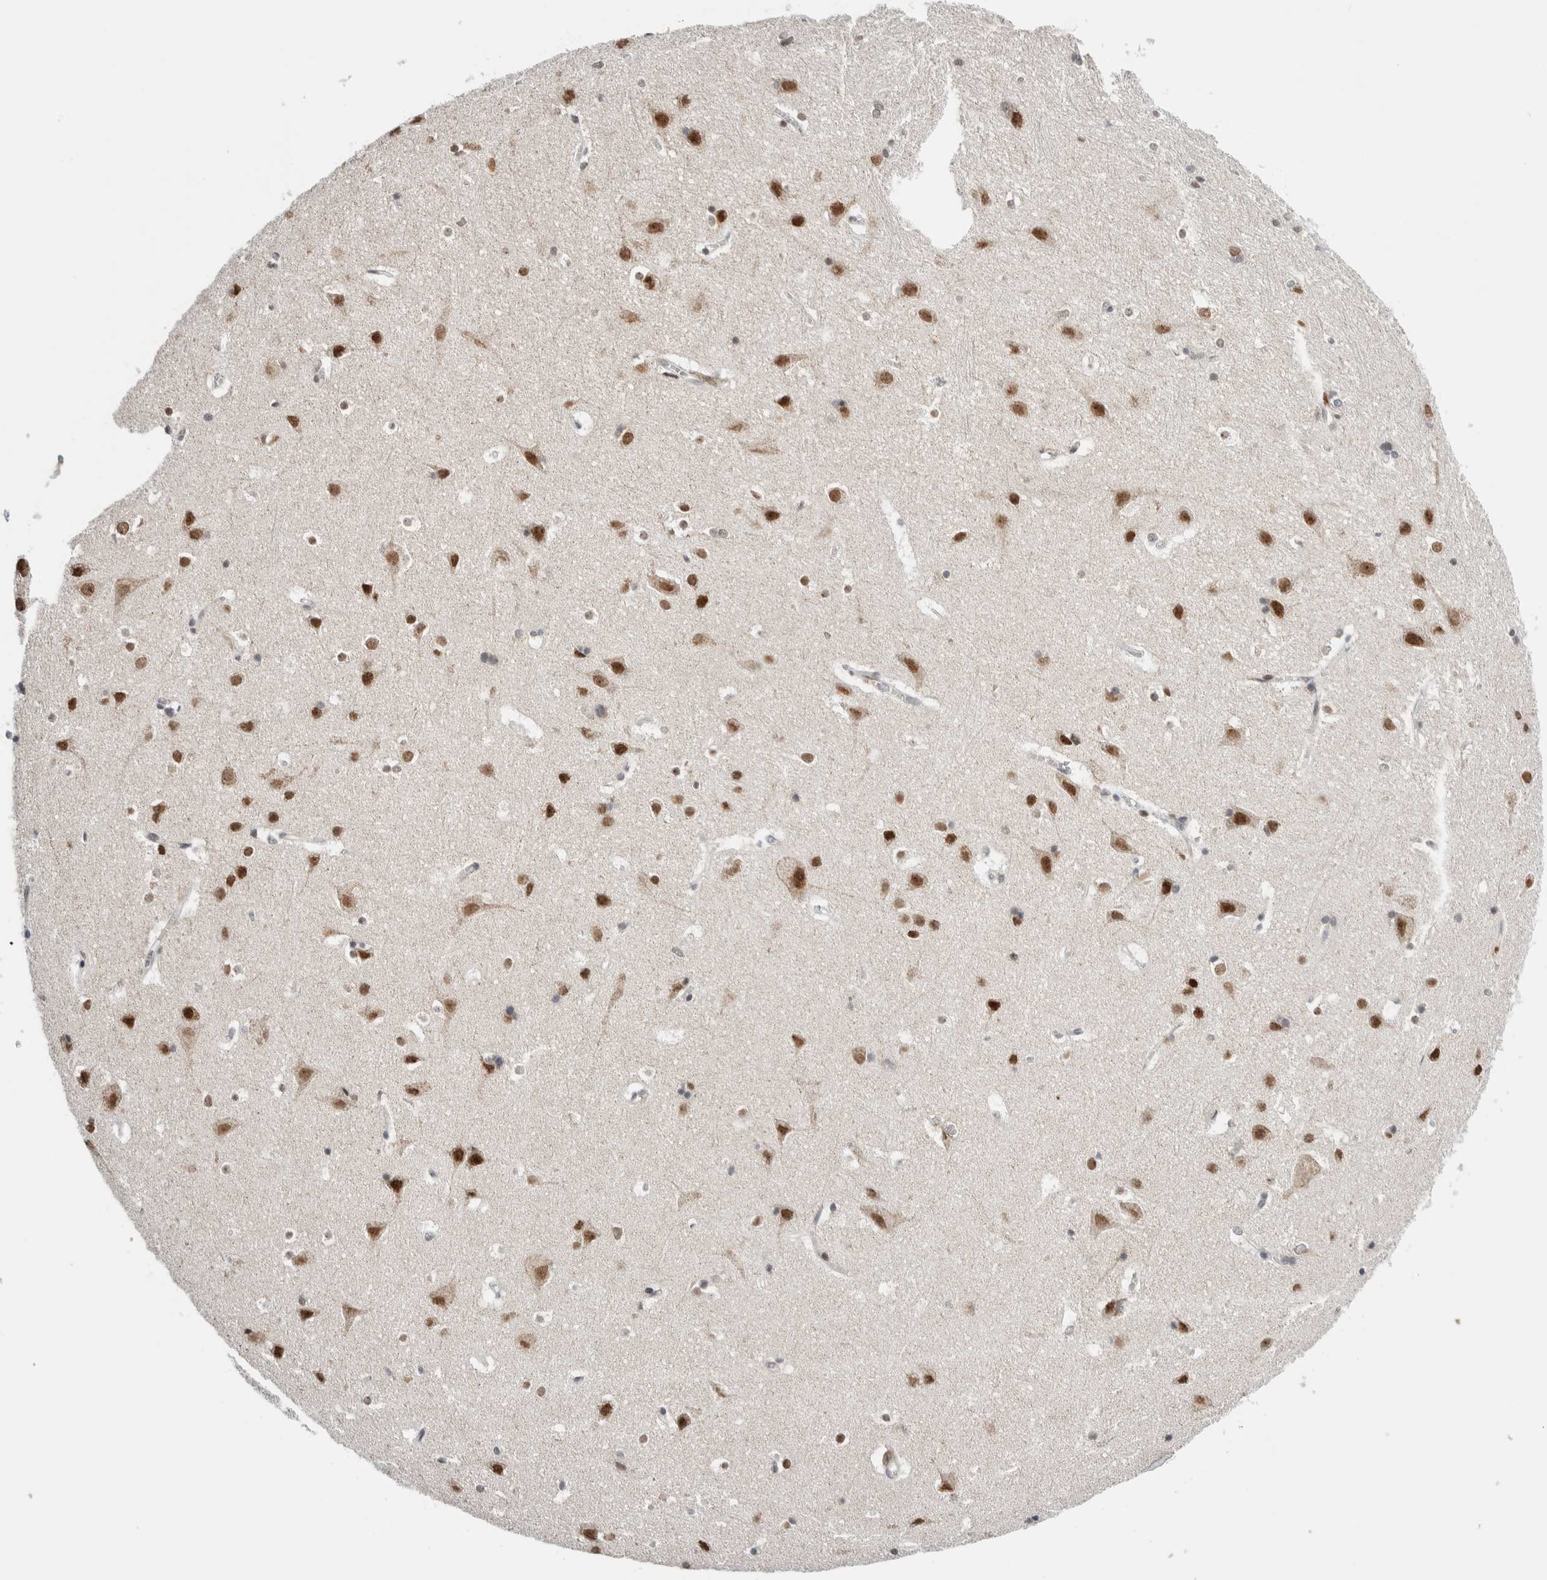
{"staining": {"intensity": "negative", "quantity": "none", "location": "none"}, "tissue": "cerebral cortex", "cell_type": "Endothelial cells", "image_type": "normal", "snomed": [{"axis": "morphology", "description": "Normal tissue, NOS"}, {"axis": "topography", "description": "Cerebral cortex"}], "caption": "Cerebral cortex stained for a protein using immunohistochemistry (IHC) shows no expression endothelial cells.", "gene": "NEUROD1", "patient": {"sex": "male", "age": 54}}